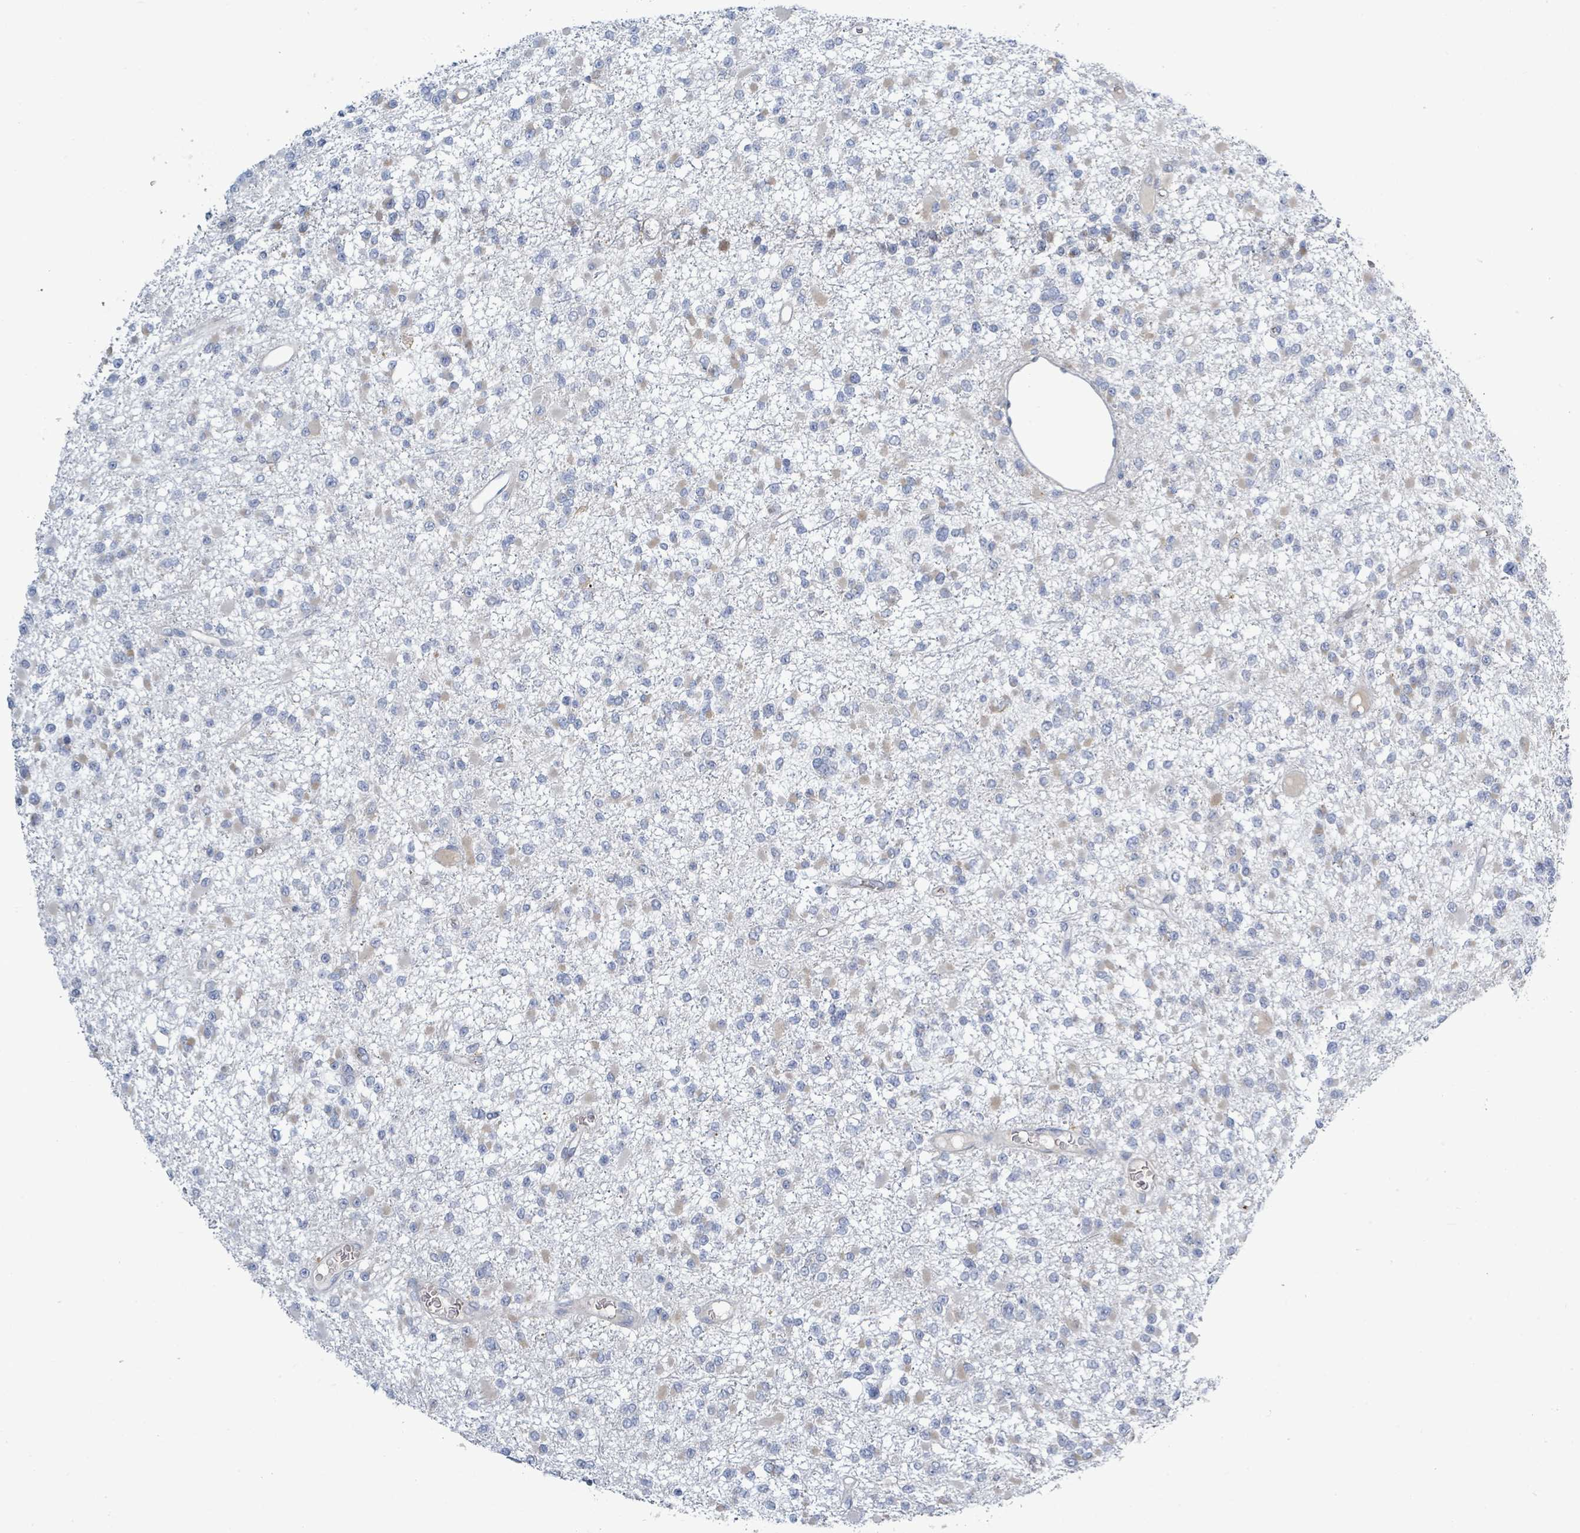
{"staining": {"intensity": "negative", "quantity": "none", "location": "none"}, "tissue": "glioma", "cell_type": "Tumor cells", "image_type": "cancer", "snomed": [{"axis": "morphology", "description": "Glioma, malignant, Low grade"}, {"axis": "topography", "description": "Brain"}], "caption": "Immunohistochemistry (IHC) image of neoplastic tissue: human low-grade glioma (malignant) stained with DAB demonstrates no significant protein positivity in tumor cells.", "gene": "SIRPB1", "patient": {"sex": "female", "age": 22}}